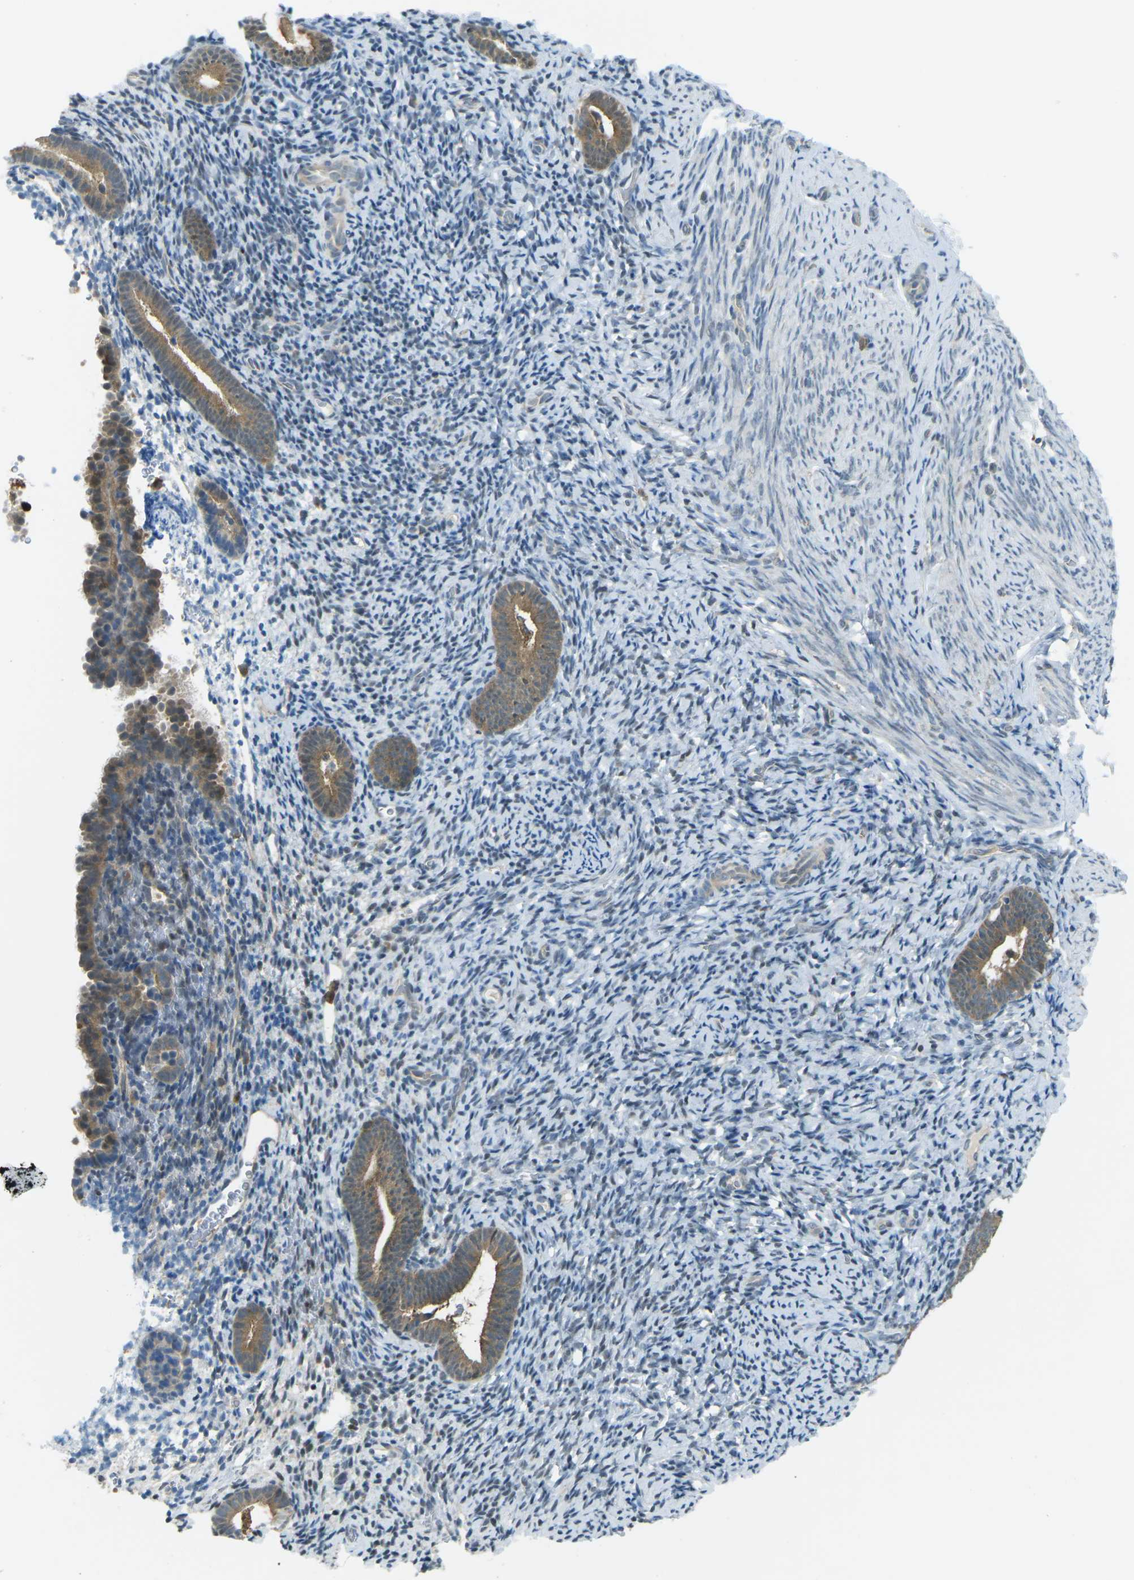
{"staining": {"intensity": "weak", "quantity": "<25%", "location": "cytoplasmic/membranous"}, "tissue": "endometrium", "cell_type": "Cells in endometrial stroma", "image_type": "normal", "snomed": [{"axis": "morphology", "description": "Normal tissue, NOS"}, {"axis": "topography", "description": "Endometrium"}], "caption": "This micrograph is of benign endometrium stained with immunohistochemistry to label a protein in brown with the nuclei are counter-stained blue. There is no positivity in cells in endometrial stroma. The staining is performed using DAB brown chromogen with nuclei counter-stained in using hematoxylin.", "gene": "PIEZO2", "patient": {"sex": "female", "age": 51}}